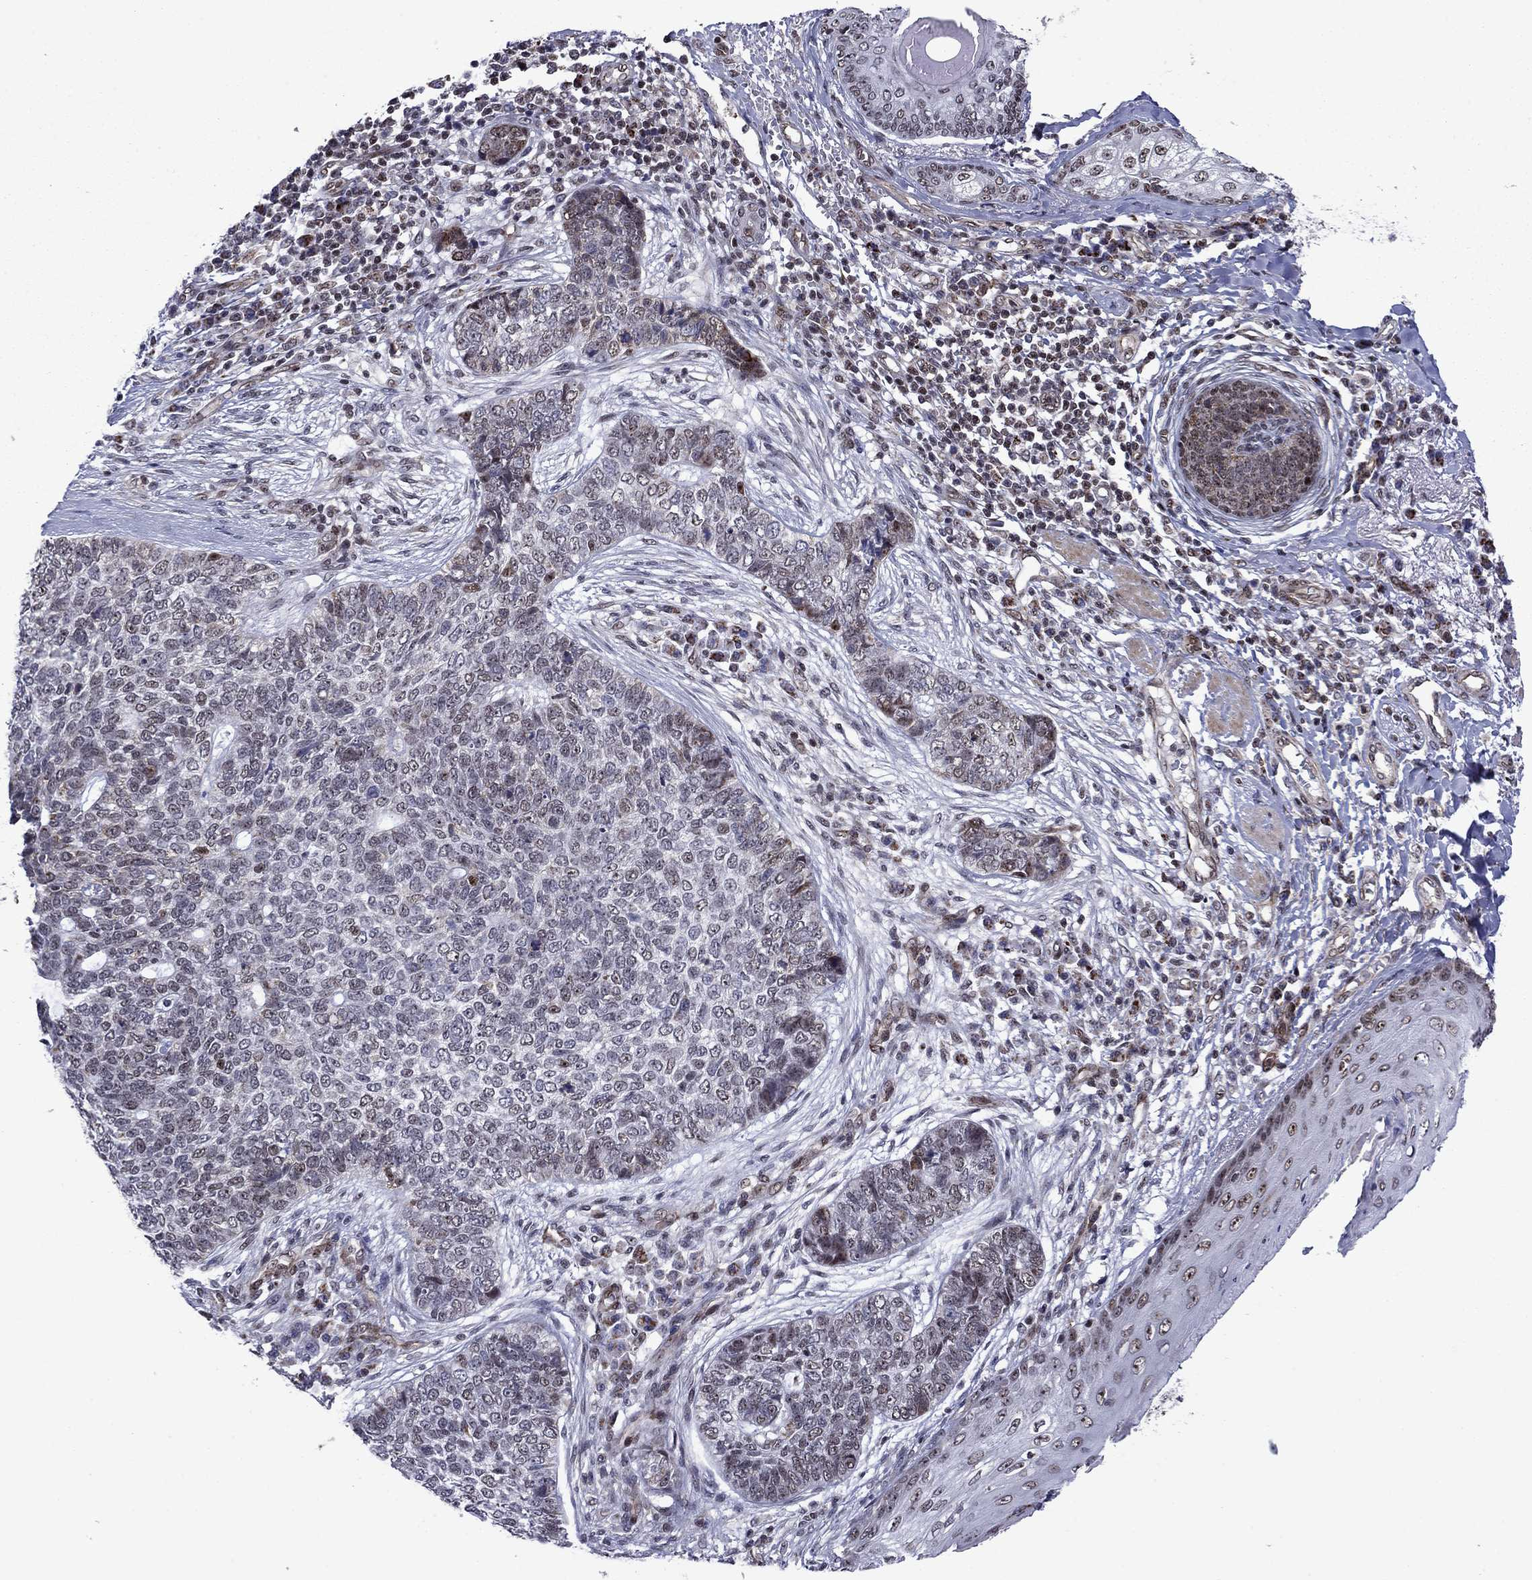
{"staining": {"intensity": "negative", "quantity": "none", "location": "none"}, "tissue": "skin cancer", "cell_type": "Tumor cells", "image_type": "cancer", "snomed": [{"axis": "morphology", "description": "Basal cell carcinoma"}, {"axis": "topography", "description": "Skin"}], "caption": "Immunohistochemistry histopathology image of human basal cell carcinoma (skin) stained for a protein (brown), which exhibits no staining in tumor cells.", "gene": "SURF2", "patient": {"sex": "female", "age": 69}}